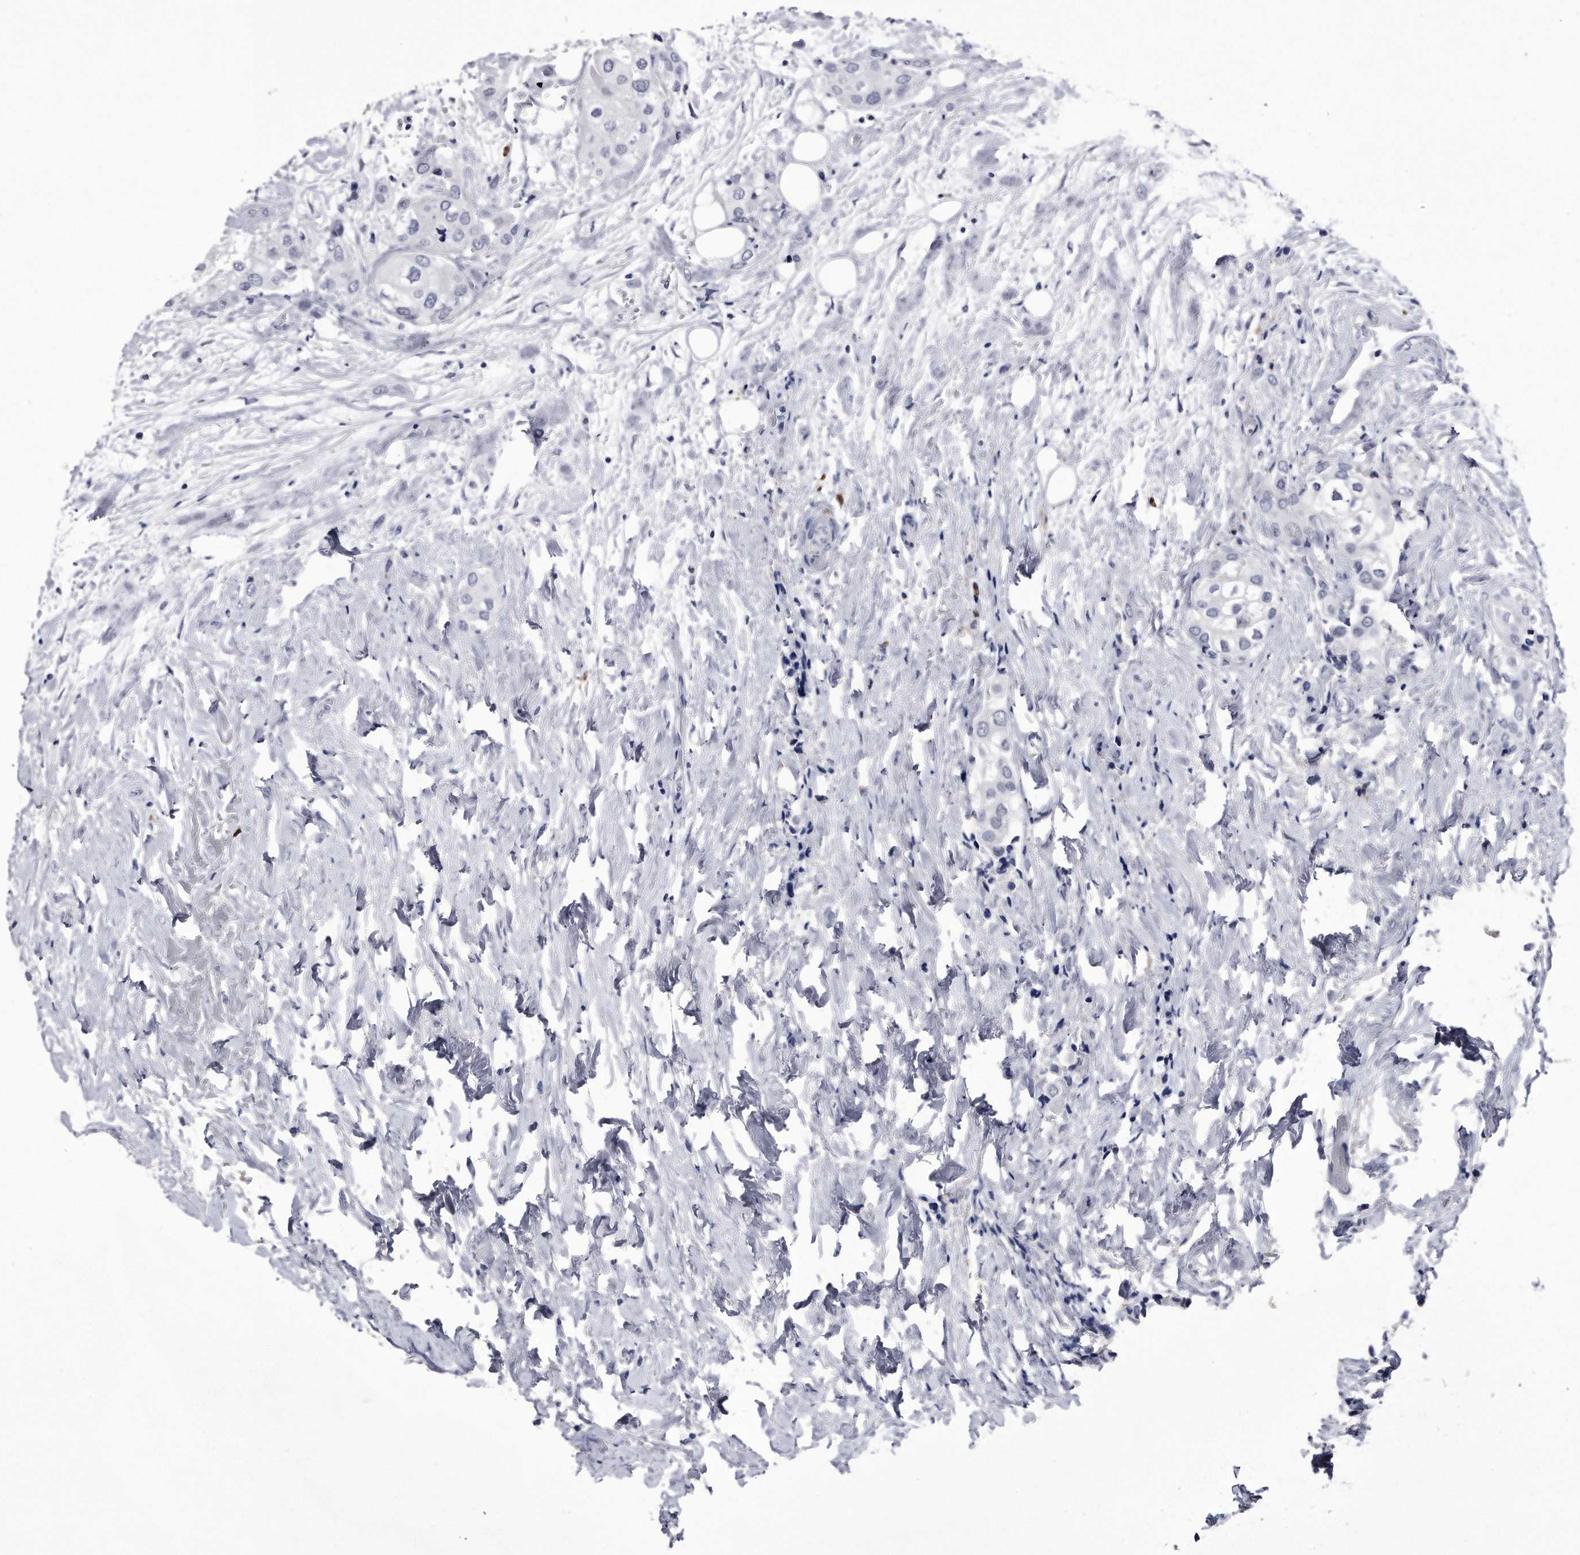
{"staining": {"intensity": "negative", "quantity": "none", "location": "none"}, "tissue": "urothelial cancer", "cell_type": "Tumor cells", "image_type": "cancer", "snomed": [{"axis": "morphology", "description": "Urothelial carcinoma, High grade"}, {"axis": "topography", "description": "Urinary bladder"}], "caption": "The immunohistochemistry (IHC) photomicrograph has no significant positivity in tumor cells of urothelial cancer tissue.", "gene": "KCTD8", "patient": {"sex": "male", "age": 64}}